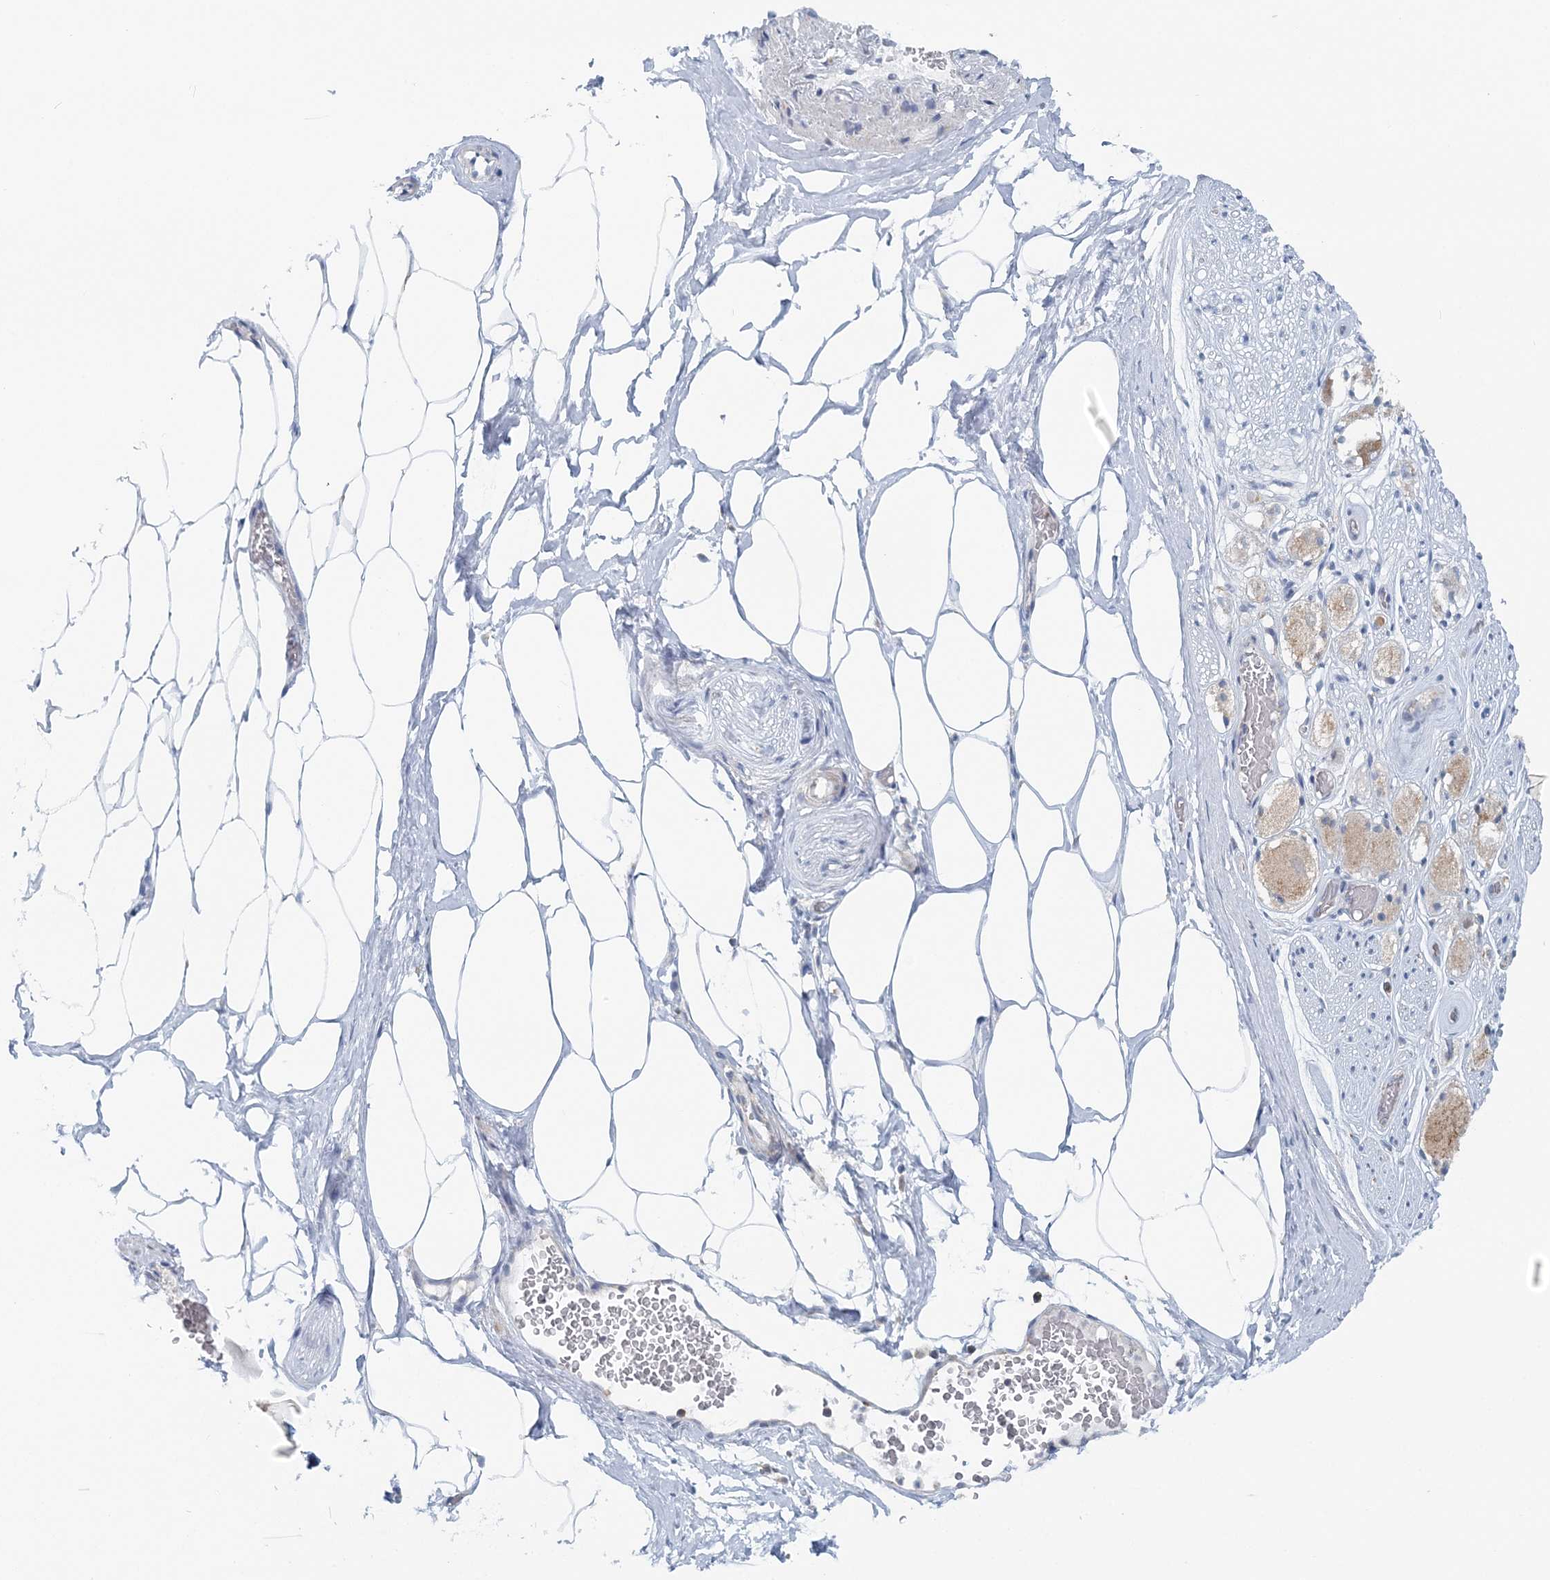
{"staining": {"intensity": "negative", "quantity": "none", "location": "none"}, "tissue": "adipose tissue", "cell_type": "Adipocytes", "image_type": "normal", "snomed": [{"axis": "morphology", "description": "Normal tissue, NOS"}, {"axis": "morphology", "description": "Adenocarcinoma, Low grade"}, {"axis": "topography", "description": "Prostate"}, {"axis": "topography", "description": "Peripheral nerve tissue"}], "caption": "High power microscopy micrograph of an immunohistochemistry photomicrograph of normal adipose tissue, revealing no significant positivity in adipocytes.", "gene": "RNF150", "patient": {"sex": "male", "age": 63}}